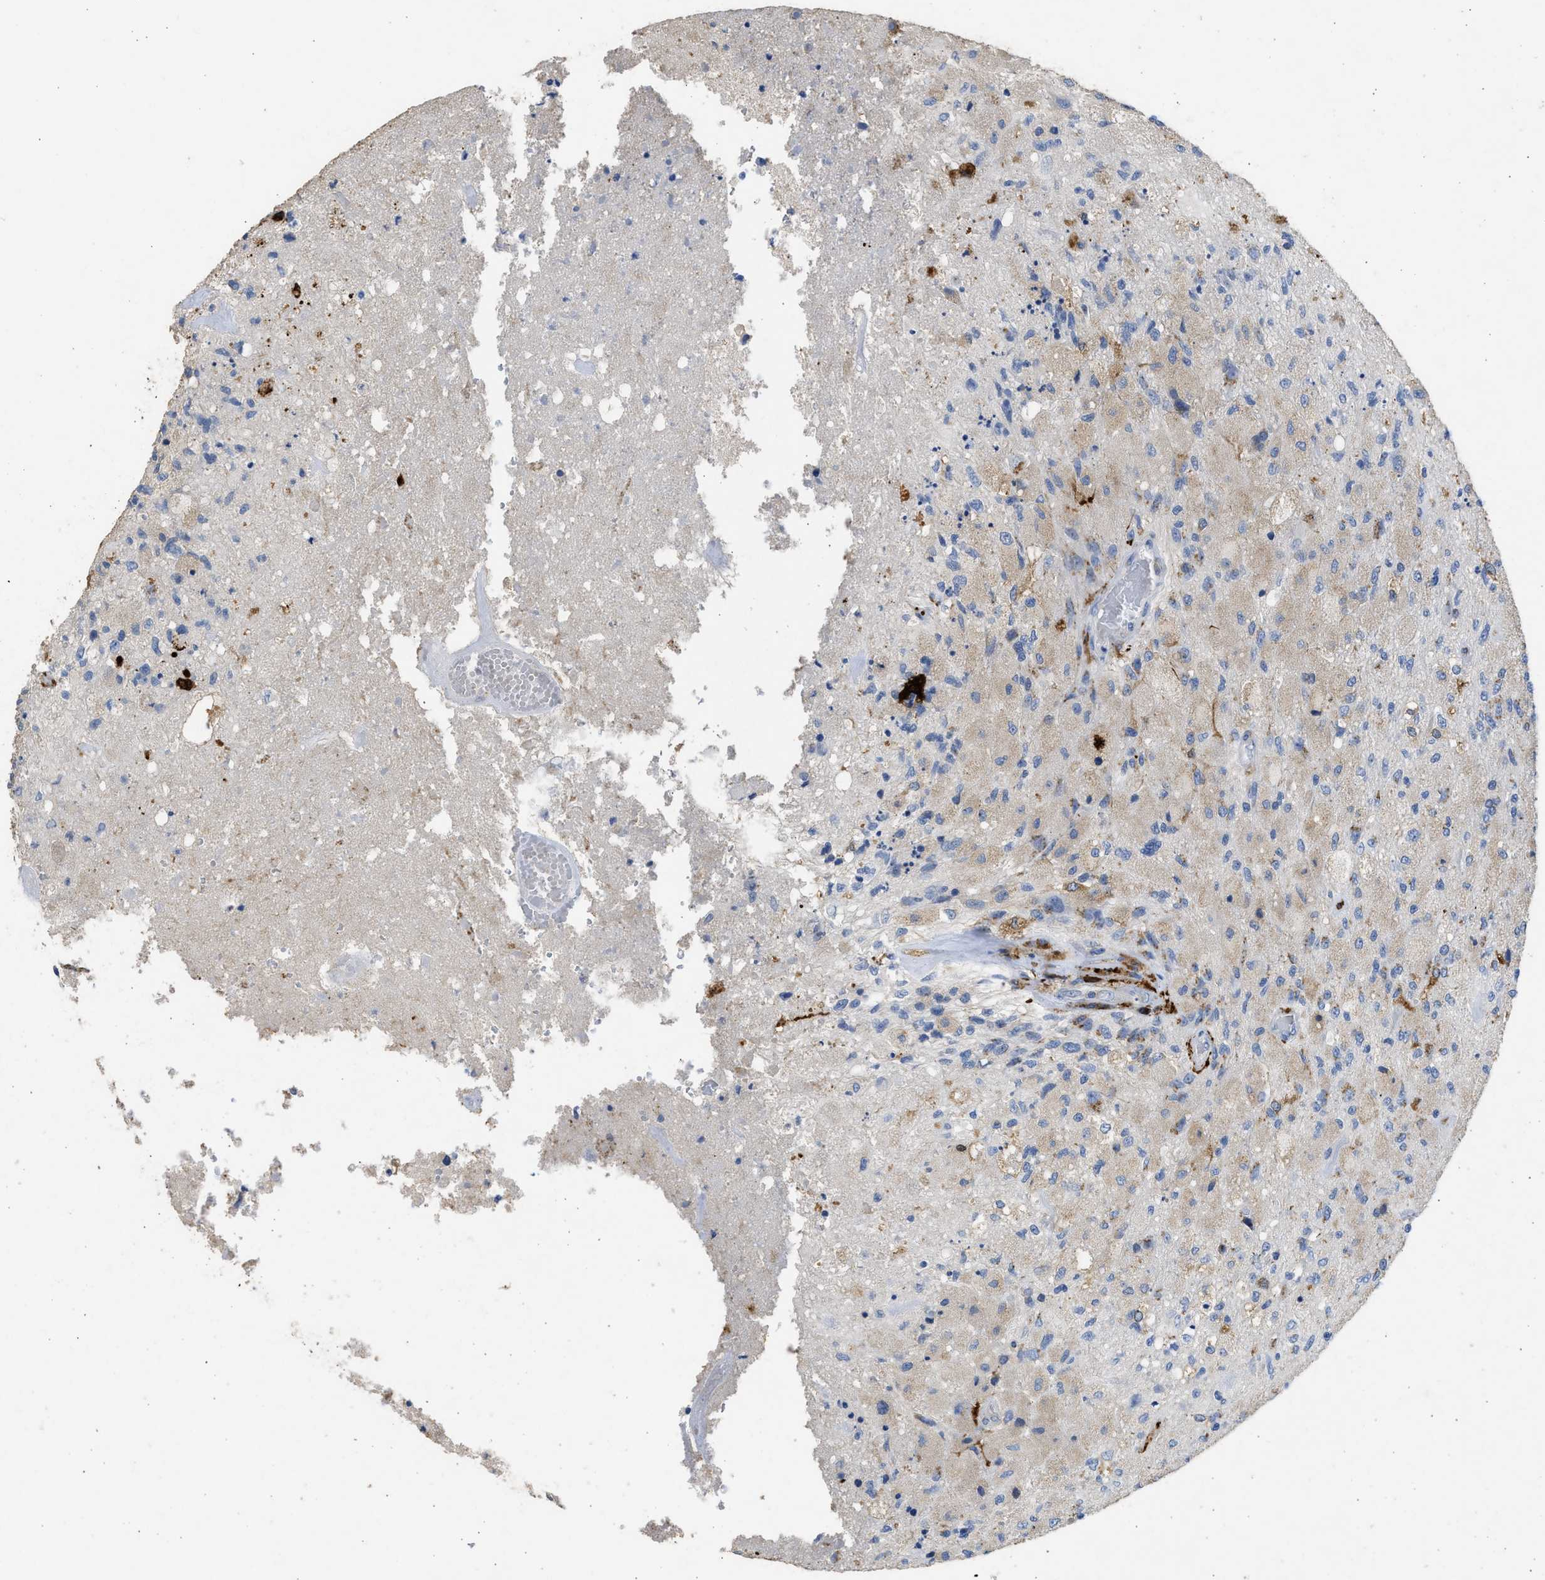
{"staining": {"intensity": "negative", "quantity": "none", "location": "none"}, "tissue": "glioma", "cell_type": "Tumor cells", "image_type": "cancer", "snomed": [{"axis": "morphology", "description": "Normal tissue, NOS"}, {"axis": "morphology", "description": "Glioma, malignant, High grade"}, {"axis": "topography", "description": "Cerebral cortex"}], "caption": "Tumor cells are negative for protein expression in human high-grade glioma (malignant).", "gene": "IPO8", "patient": {"sex": "male", "age": 77}}